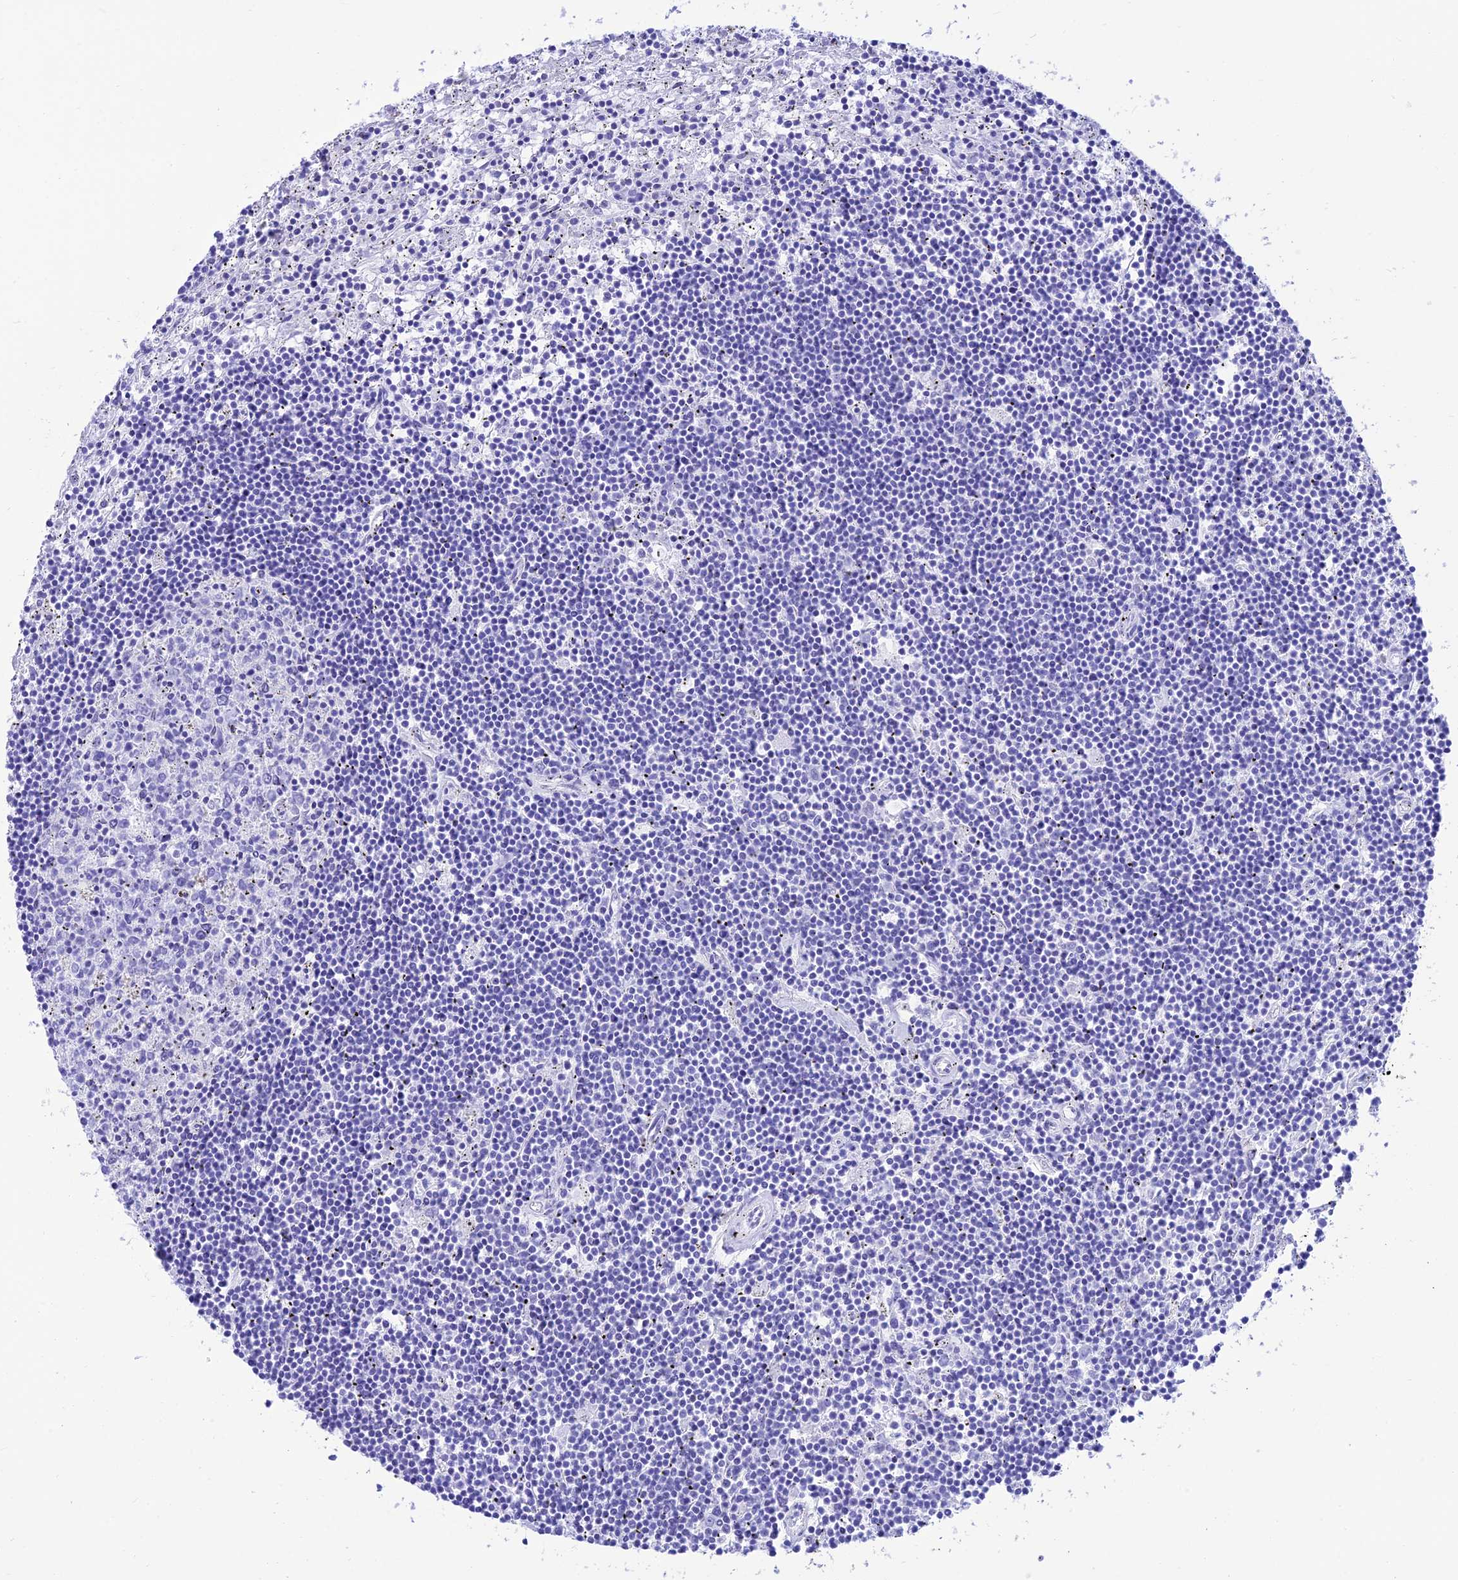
{"staining": {"intensity": "negative", "quantity": "none", "location": "none"}, "tissue": "lymphoma", "cell_type": "Tumor cells", "image_type": "cancer", "snomed": [{"axis": "morphology", "description": "Malignant lymphoma, non-Hodgkin's type, Low grade"}, {"axis": "topography", "description": "Spleen"}], "caption": "Human lymphoma stained for a protein using IHC demonstrates no expression in tumor cells.", "gene": "PRNP", "patient": {"sex": "male", "age": 76}}